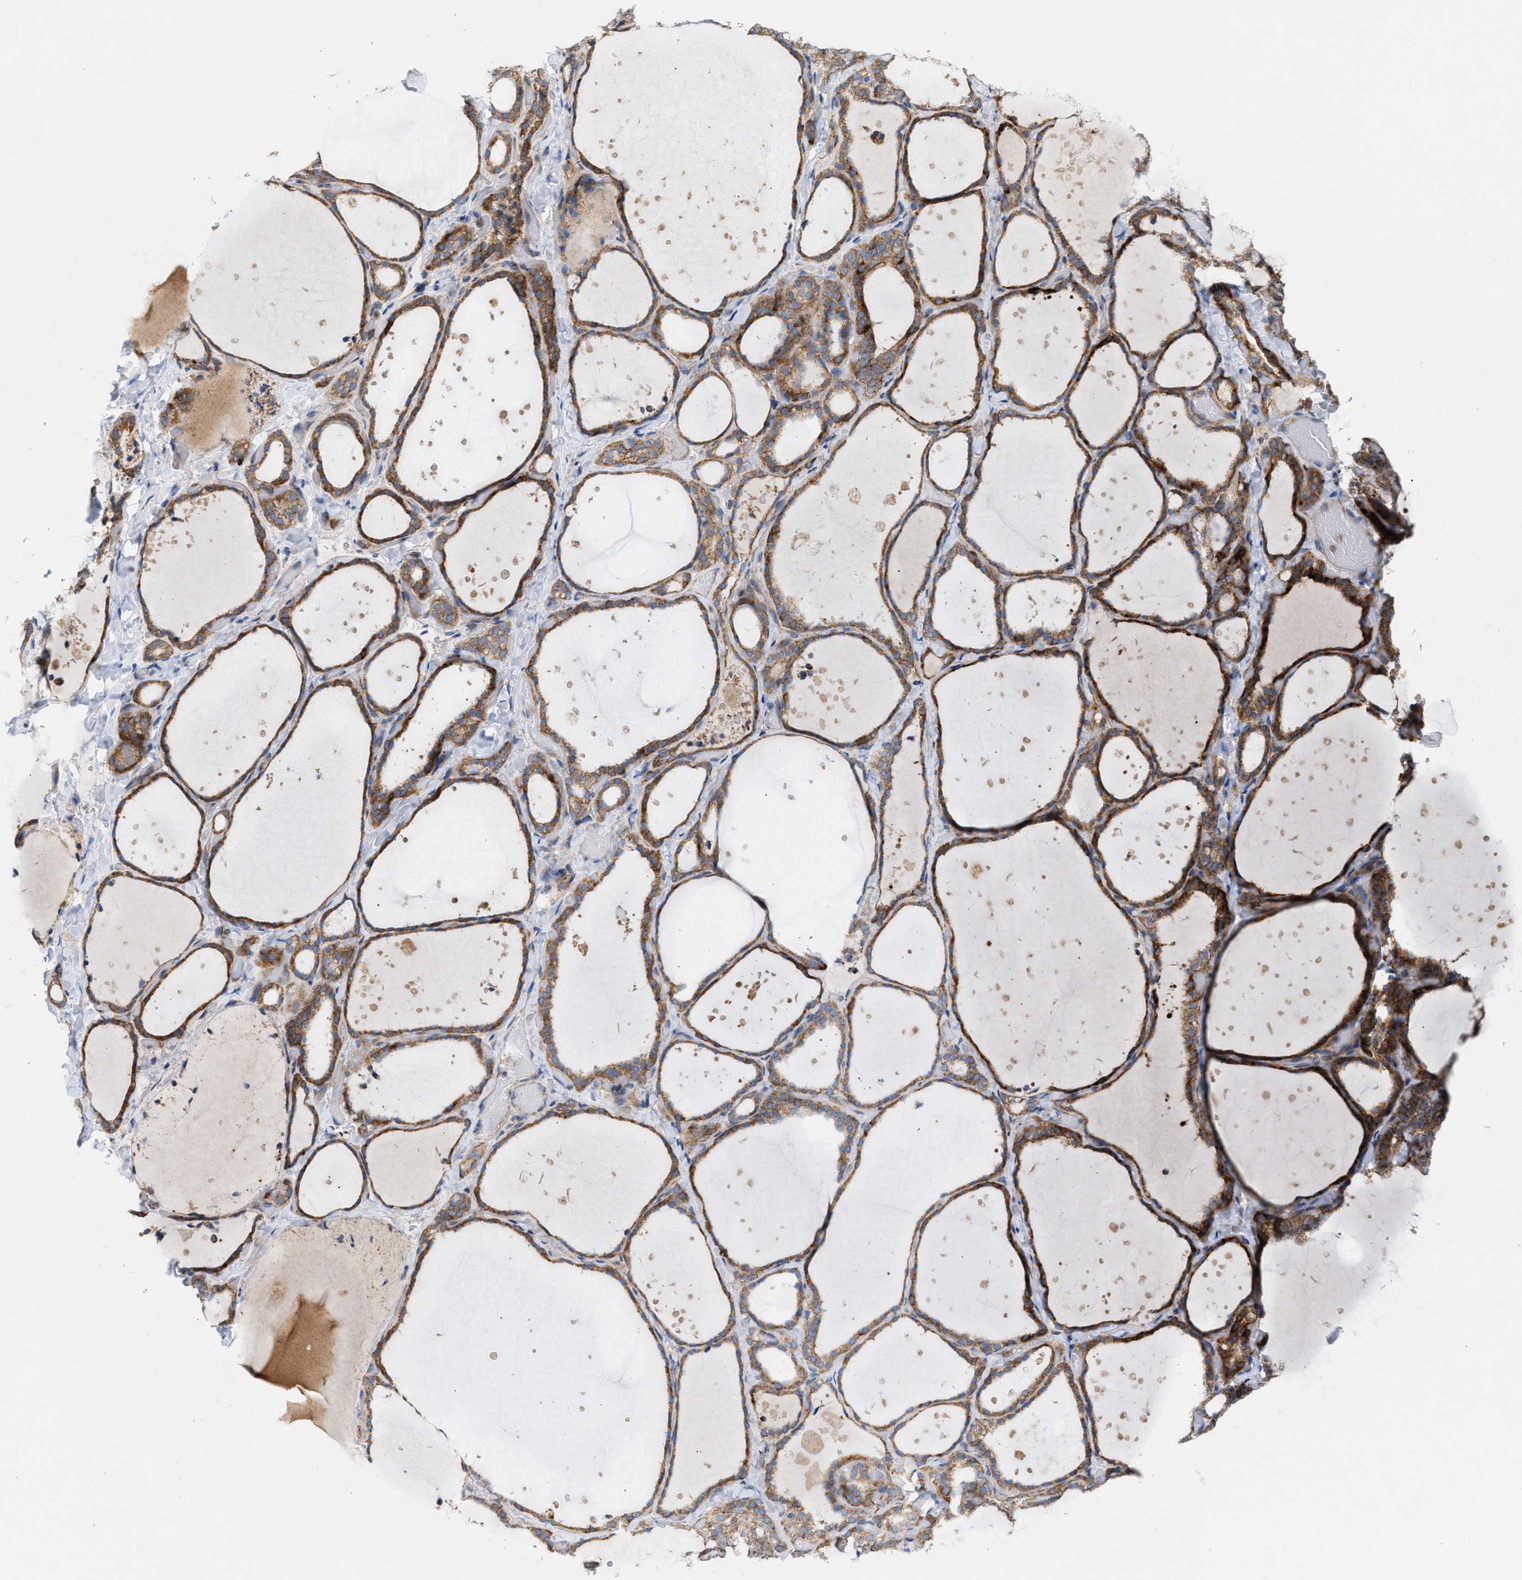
{"staining": {"intensity": "moderate", "quantity": ">75%", "location": "cytoplasmic/membranous"}, "tissue": "thyroid gland", "cell_type": "Glandular cells", "image_type": "normal", "snomed": [{"axis": "morphology", "description": "Normal tissue, NOS"}, {"axis": "topography", "description": "Thyroid gland"}], "caption": "Protein analysis of benign thyroid gland exhibits moderate cytoplasmic/membranous expression in about >75% of glandular cells.", "gene": "OXSM", "patient": {"sex": "female", "age": 44}}